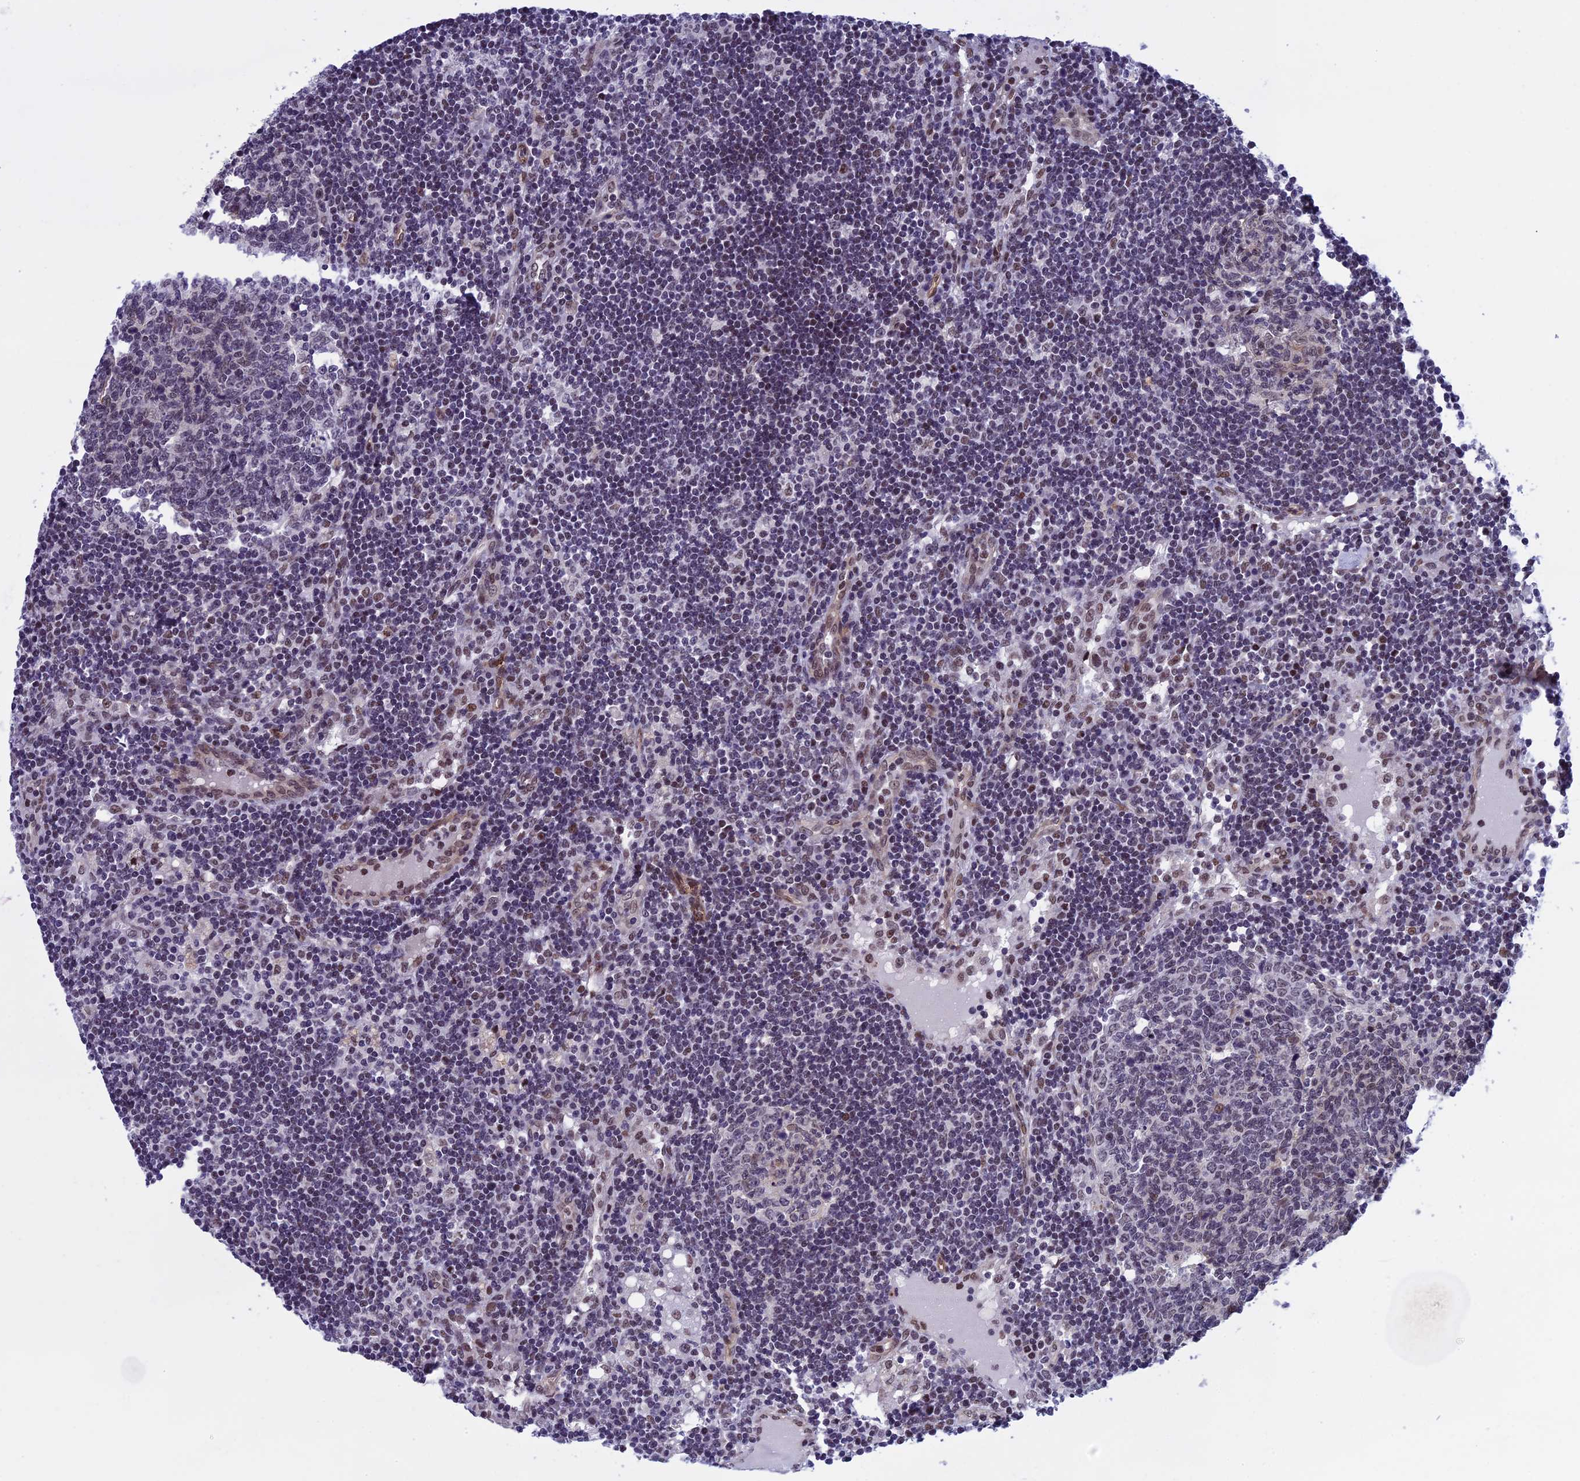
{"staining": {"intensity": "weak", "quantity": "<25%", "location": "nuclear"}, "tissue": "lymph node", "cell_type": "Germinal center cells", "image_type": "normal", "snomed": [{"axis": "morphology", "description": "Normal tissue, NOS"}, {"axis": "topography", "description": "Lymph node"}], "caption": "Immunohistochemistry micrograph of unremarkable lymph node: lymph node stained with DAB exhibits no significant protein staining in germinal center cells.", "gene": "NIPBL", "patient": {"sex": "female", "age": 73}}